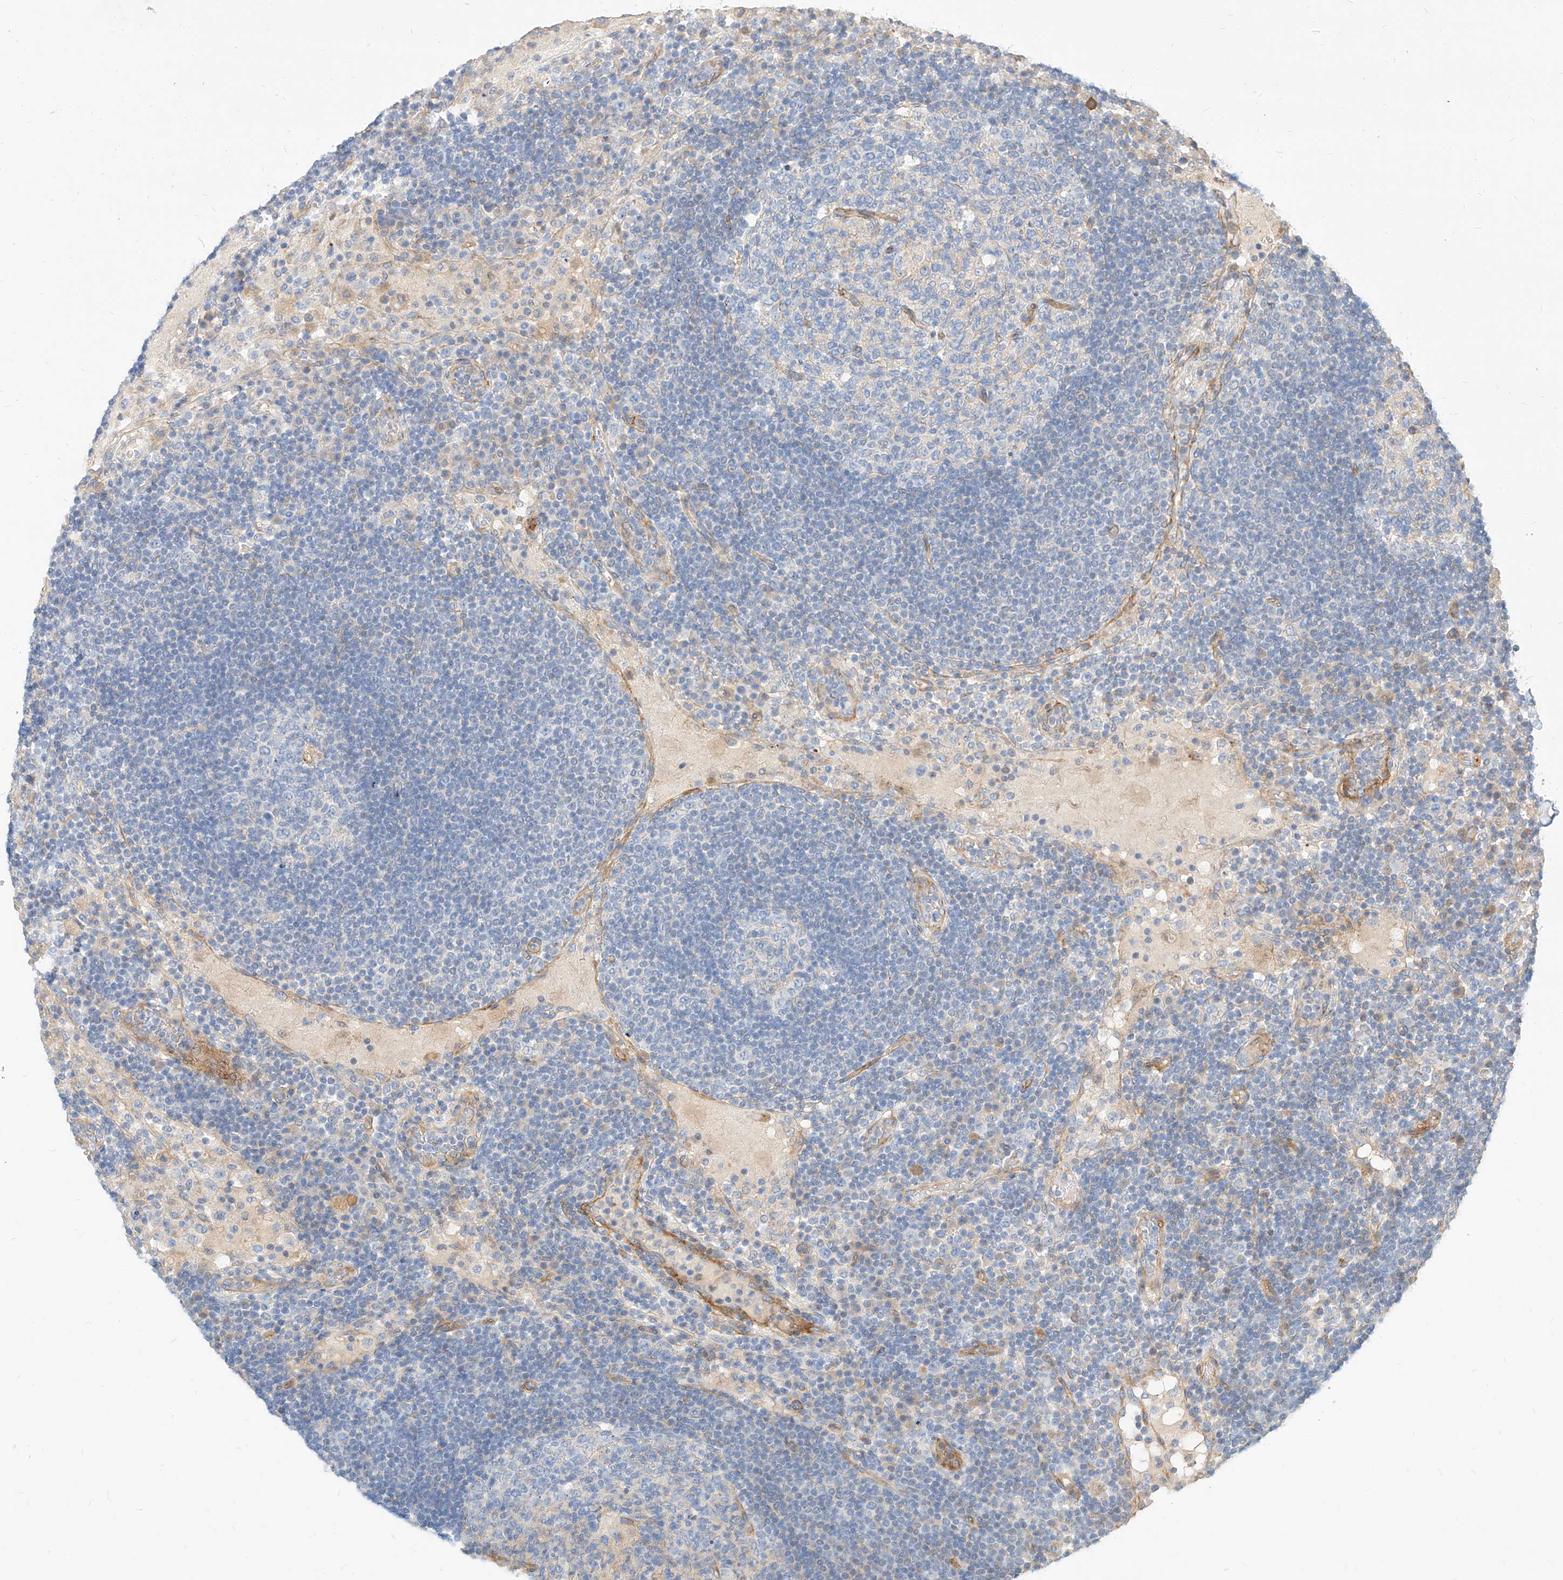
{"staining": {"intensity": "negative", "quantity": "none", "location": "none"}, "tissue": "lymph node", "cell_type": "Germinal center cells", "image_type": "normal", "snomed": [{"axis": "morphology", "description": "Normal tissue, NOS"}, {"axis": "topography", "description": "Lymph node"}], "caption": "DAB (3,3'-diaminobenzidine) immunohistochemical staining of unremarkable lymph node shows no significant expression in germinal center cells.", "gene": "KCNH5", "patient": {"sex": "female", "age": 53}}